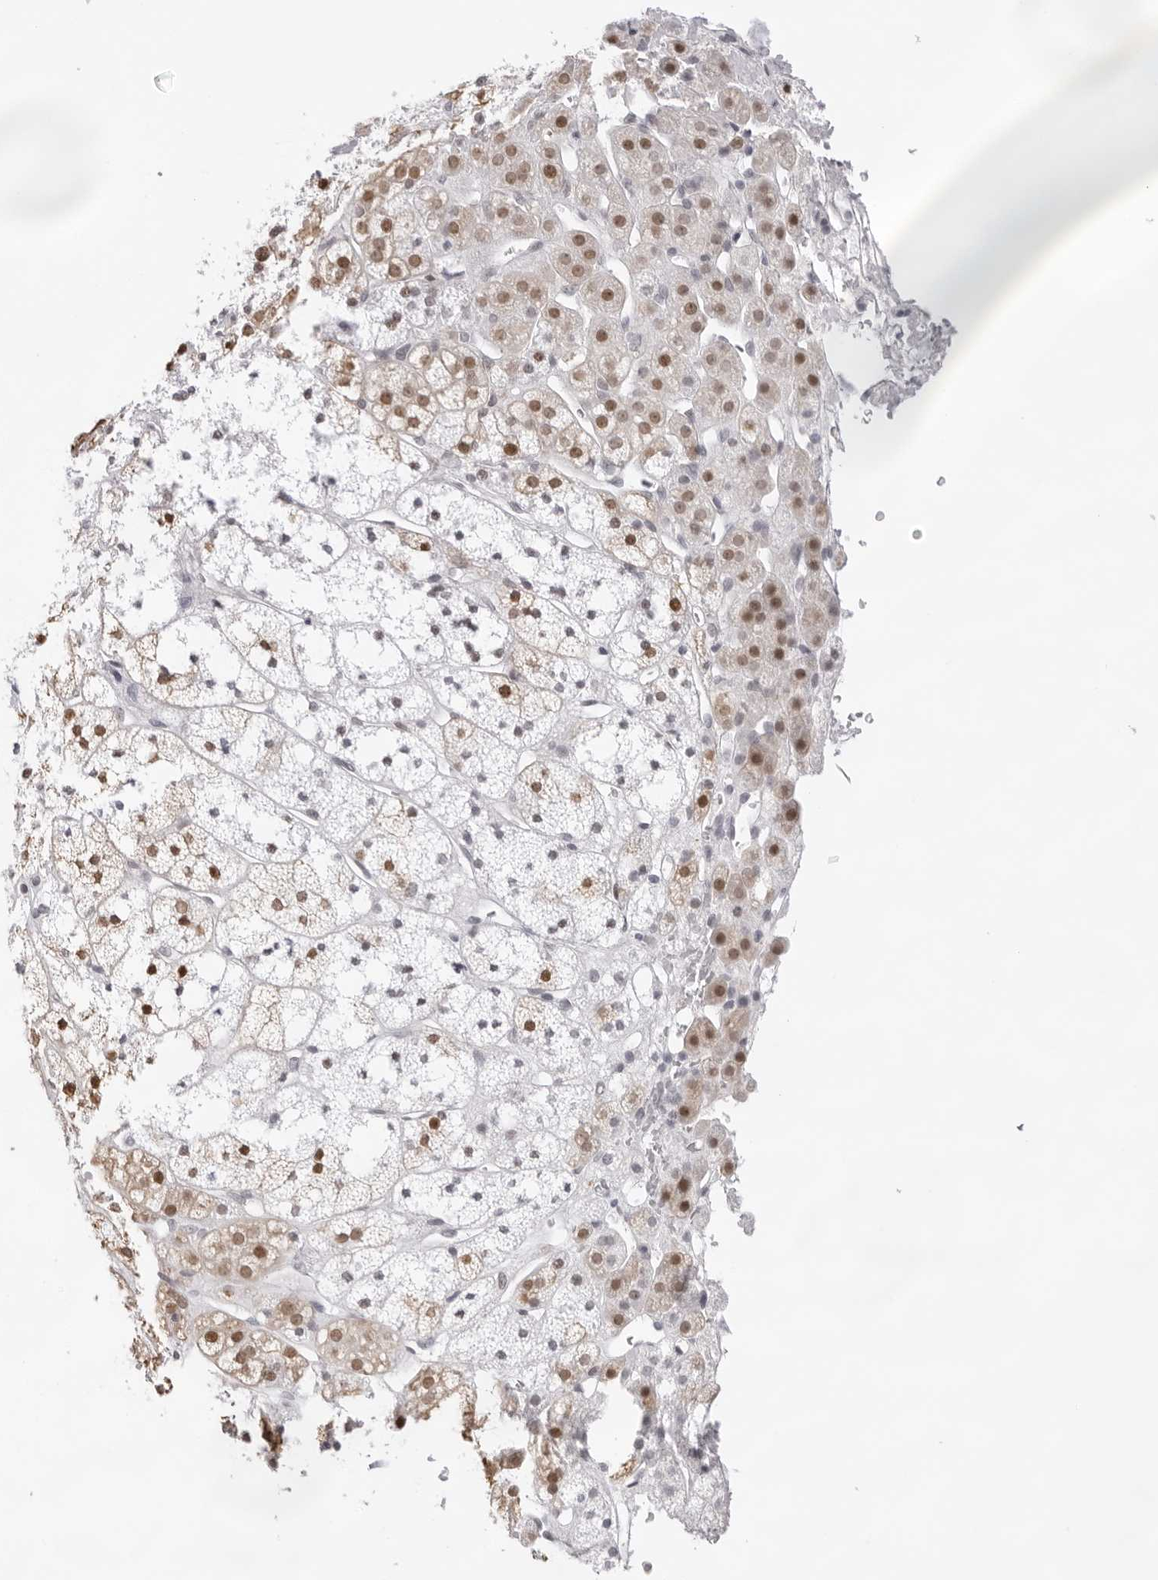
{"staining": {"intensity": "moderate", "quantity": ">75%", "location": "nuclear"}, "tissue": "adrenal gland", "cell_type": "Glandular cells", "image_type": "normal", "snomed": [{"axis": "morphology", "description": "Normal tissue, NOS"}, {"axis": "topography", "description": "Adrenal gland"}], "caption": "The histopathology image demonstrates staining of unremarkable adrenal gland, revealing moderate nuclear protein expression (brown color) within glandular cells. The staining was performed using DAB (3,3'-diaminobenzidine), with brown indicating positive protein expression. Nuclei are stained blue with hematoxylin.", "gene": "KLK12", "patient": {"sex": "male", "age": 56}}